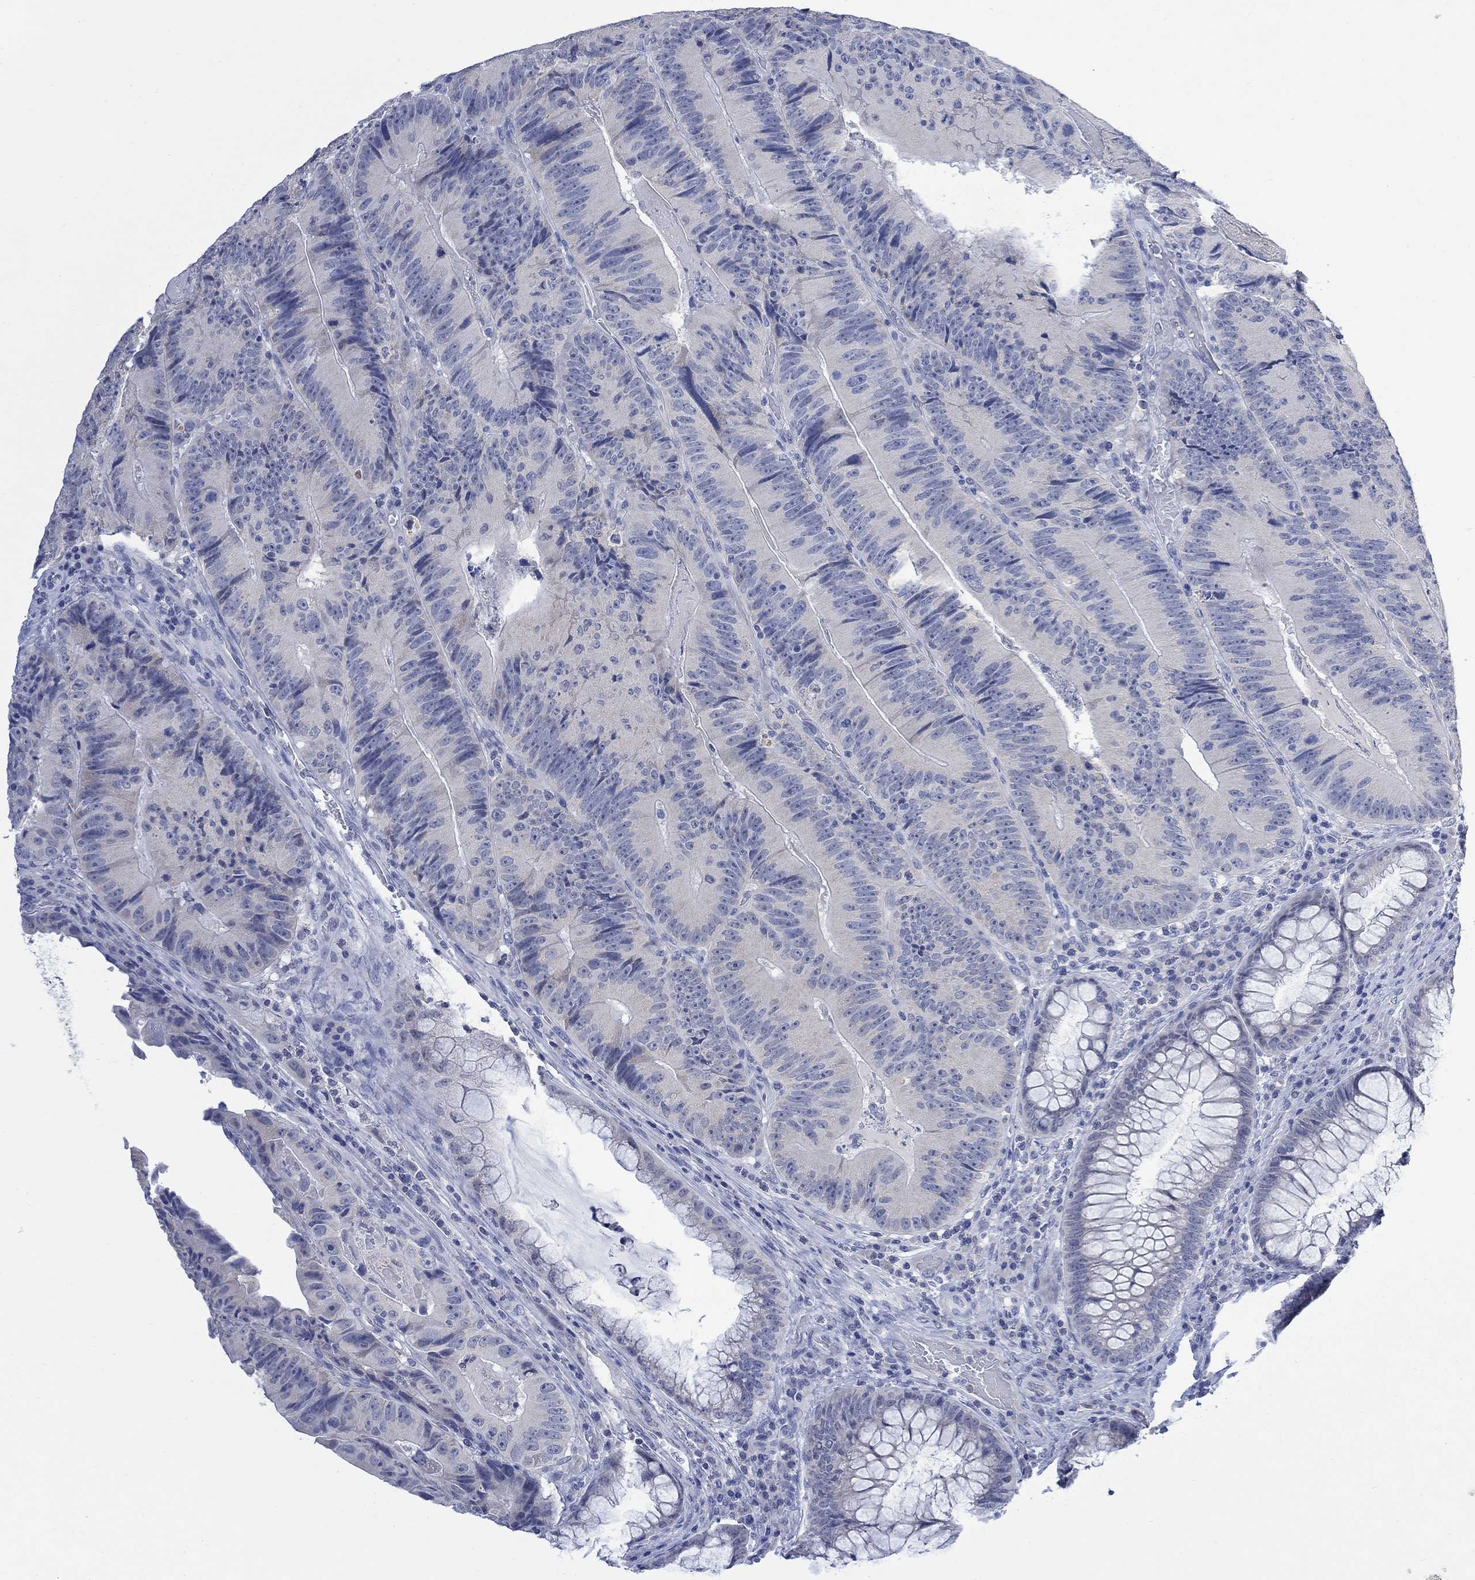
{"staining": {"intensity": "negative", "quantity": "none", "location": "none"}, "tissue": "colorectal cancer", "cell_type": "Tumor cells", "image_type": "cancer", "snomed": [{"axis": "morphology", "description": "Adenocarcinoma, NOS"}, {"axis": "topography", "description": "Colon"}], "caption": "Immunohistochemical staining of human adenocarcinoma (colorectal) displays no significant expression in tumor cells.", "gene": "FBP2", "patient": {"sex": "female", "age": 86}}